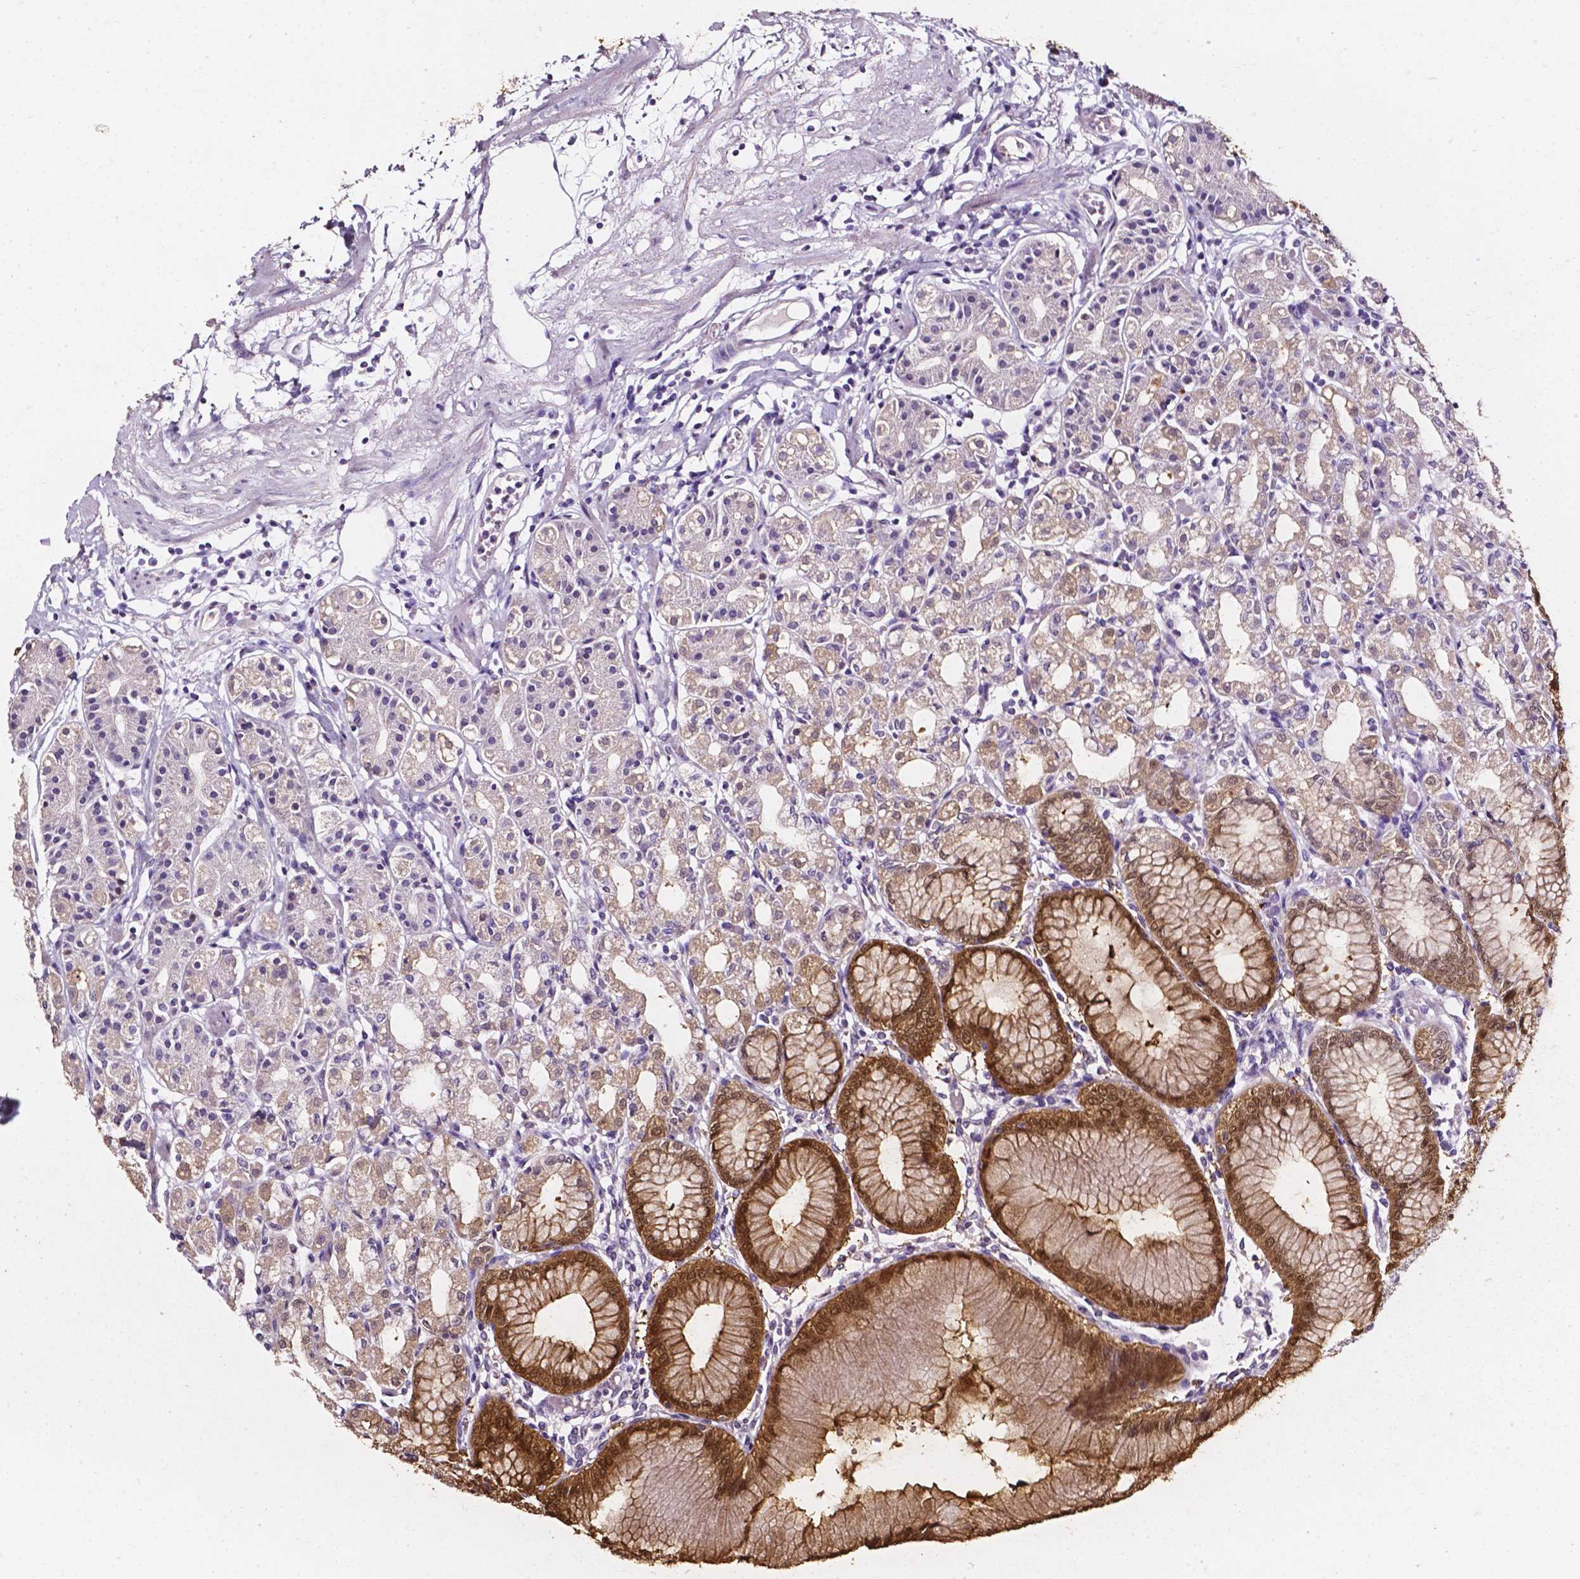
{"staining": {"intensity": "moderate", "quantity": "25%-75%", "location": "cytoplasmic/membranous,nuclear"}, "tissue": "stomach", "cell_type": "Glandular cells", "image_type": "normal", "snomed": [{"axis": "morphology", "description": "Normal tissue, NOS"}, {"axis": "topography", "description": "Skeletal muscle"}, {"axis": "topography", "description": "Stomach"}], "caption": "Immunohistochemistry (IHC) (DAB) staining of normal stomach demonstrates moderate cytoplasmic/membranous,nuclear protein positivity in approximately 25%-75% of glandular cells.", "gene": "AKR1B10", "patient": {"sex": "female", "age": 57}}